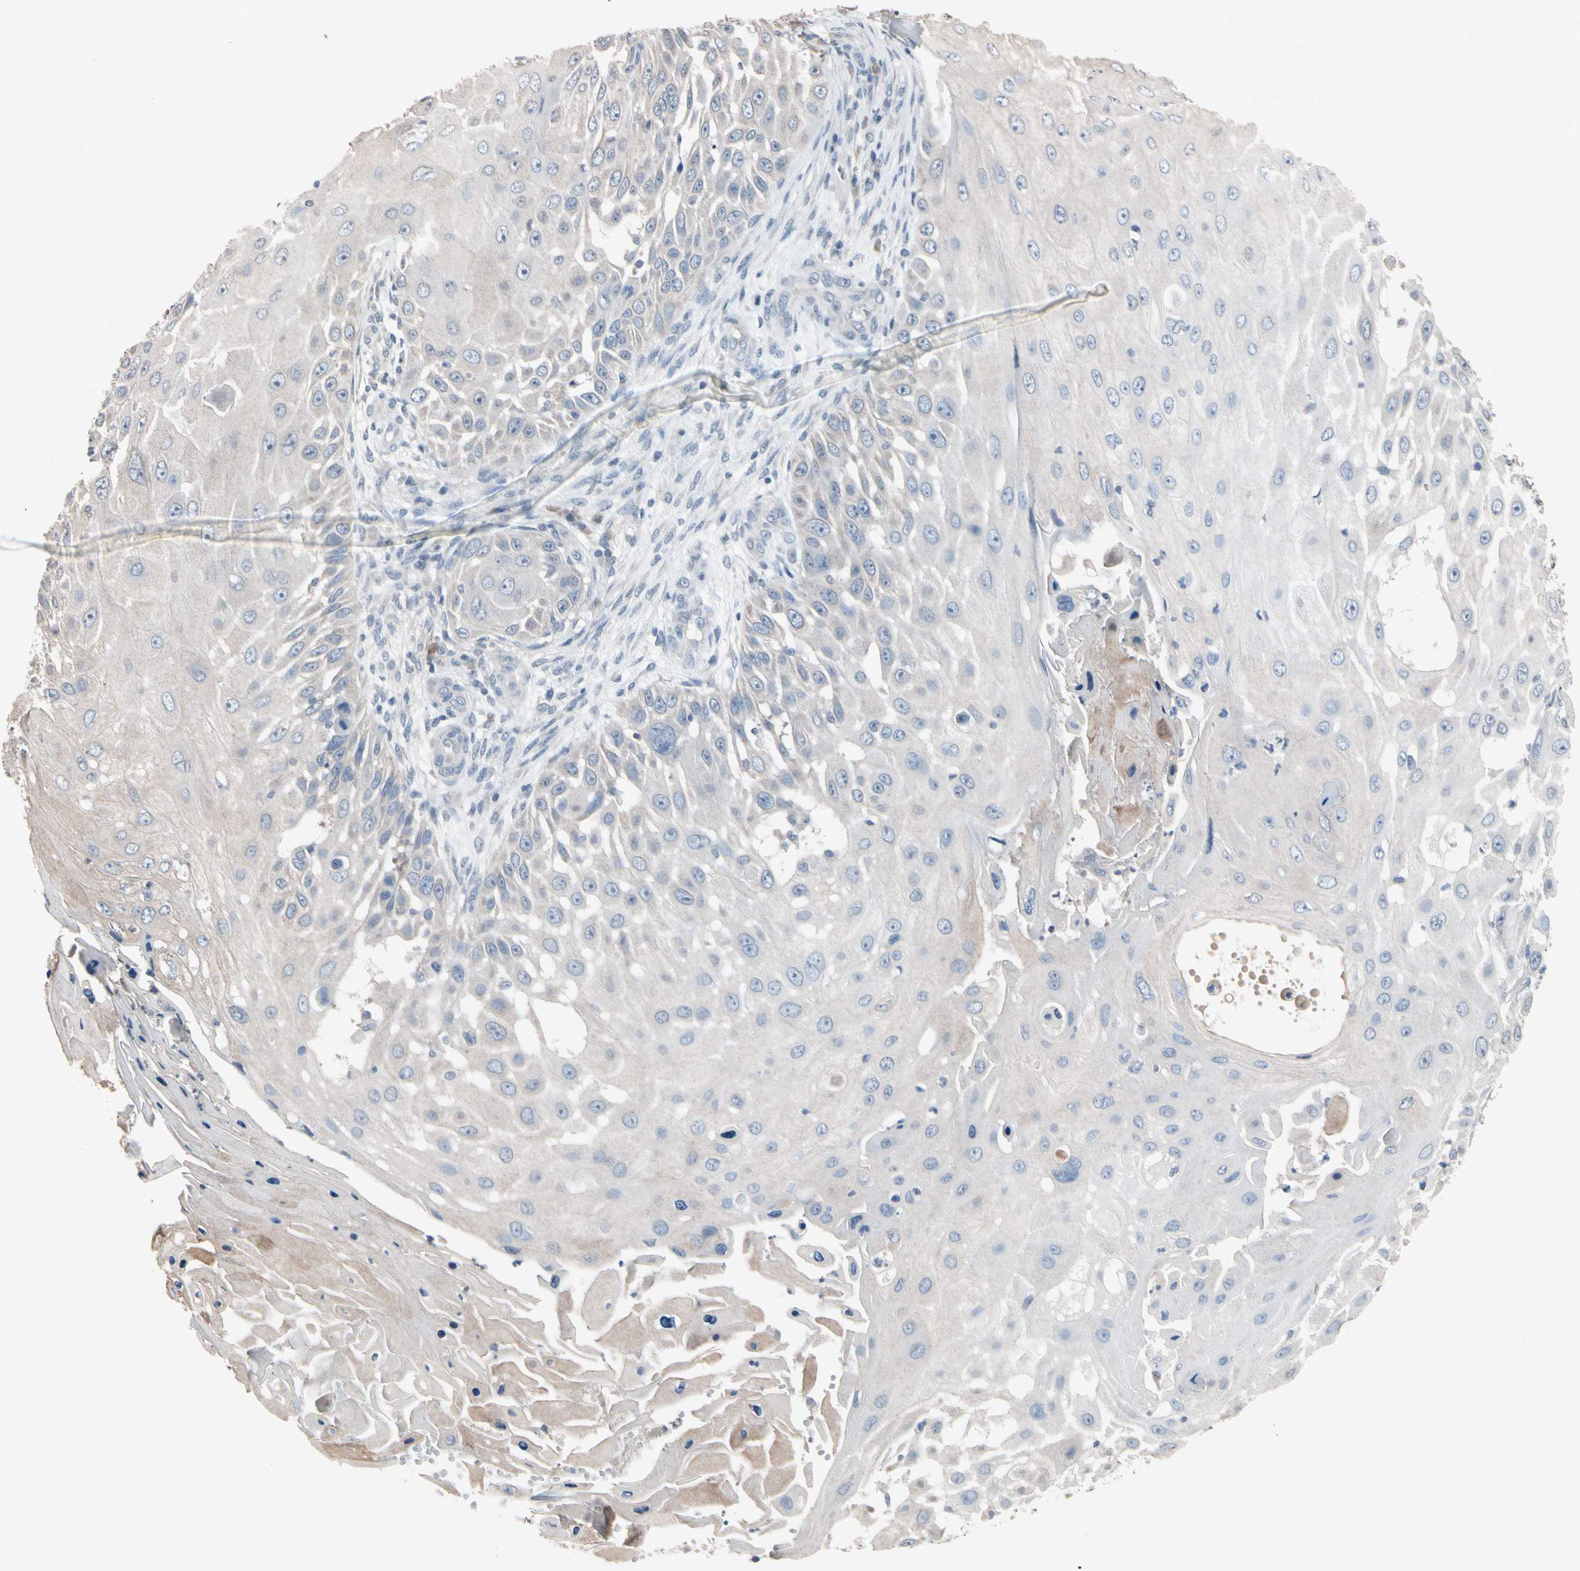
{"staining": {"intensity": "weak", "quantity": "<25%", "location": "cytoplasmic/membranous"}, "tissue": "skin cancer", "cell_type": "Tumor cells", "image_type": "cancer", "snomed": [{"axis": "morphology", "description": "Squamous cell carcinoma, NOS"}, {"axis": "topography", "description": "Skin"}], "caption": "Immunohistochemistry (IHC) image of neoplastic tissue: human skin squamous cell carcinoma stained with DAB shows no significant protein staining in tumor cells. (IHC, brightfield microscopy, high magnification).", "gene": "SV2A", "patient": {"sex": "female", "age": 44}}